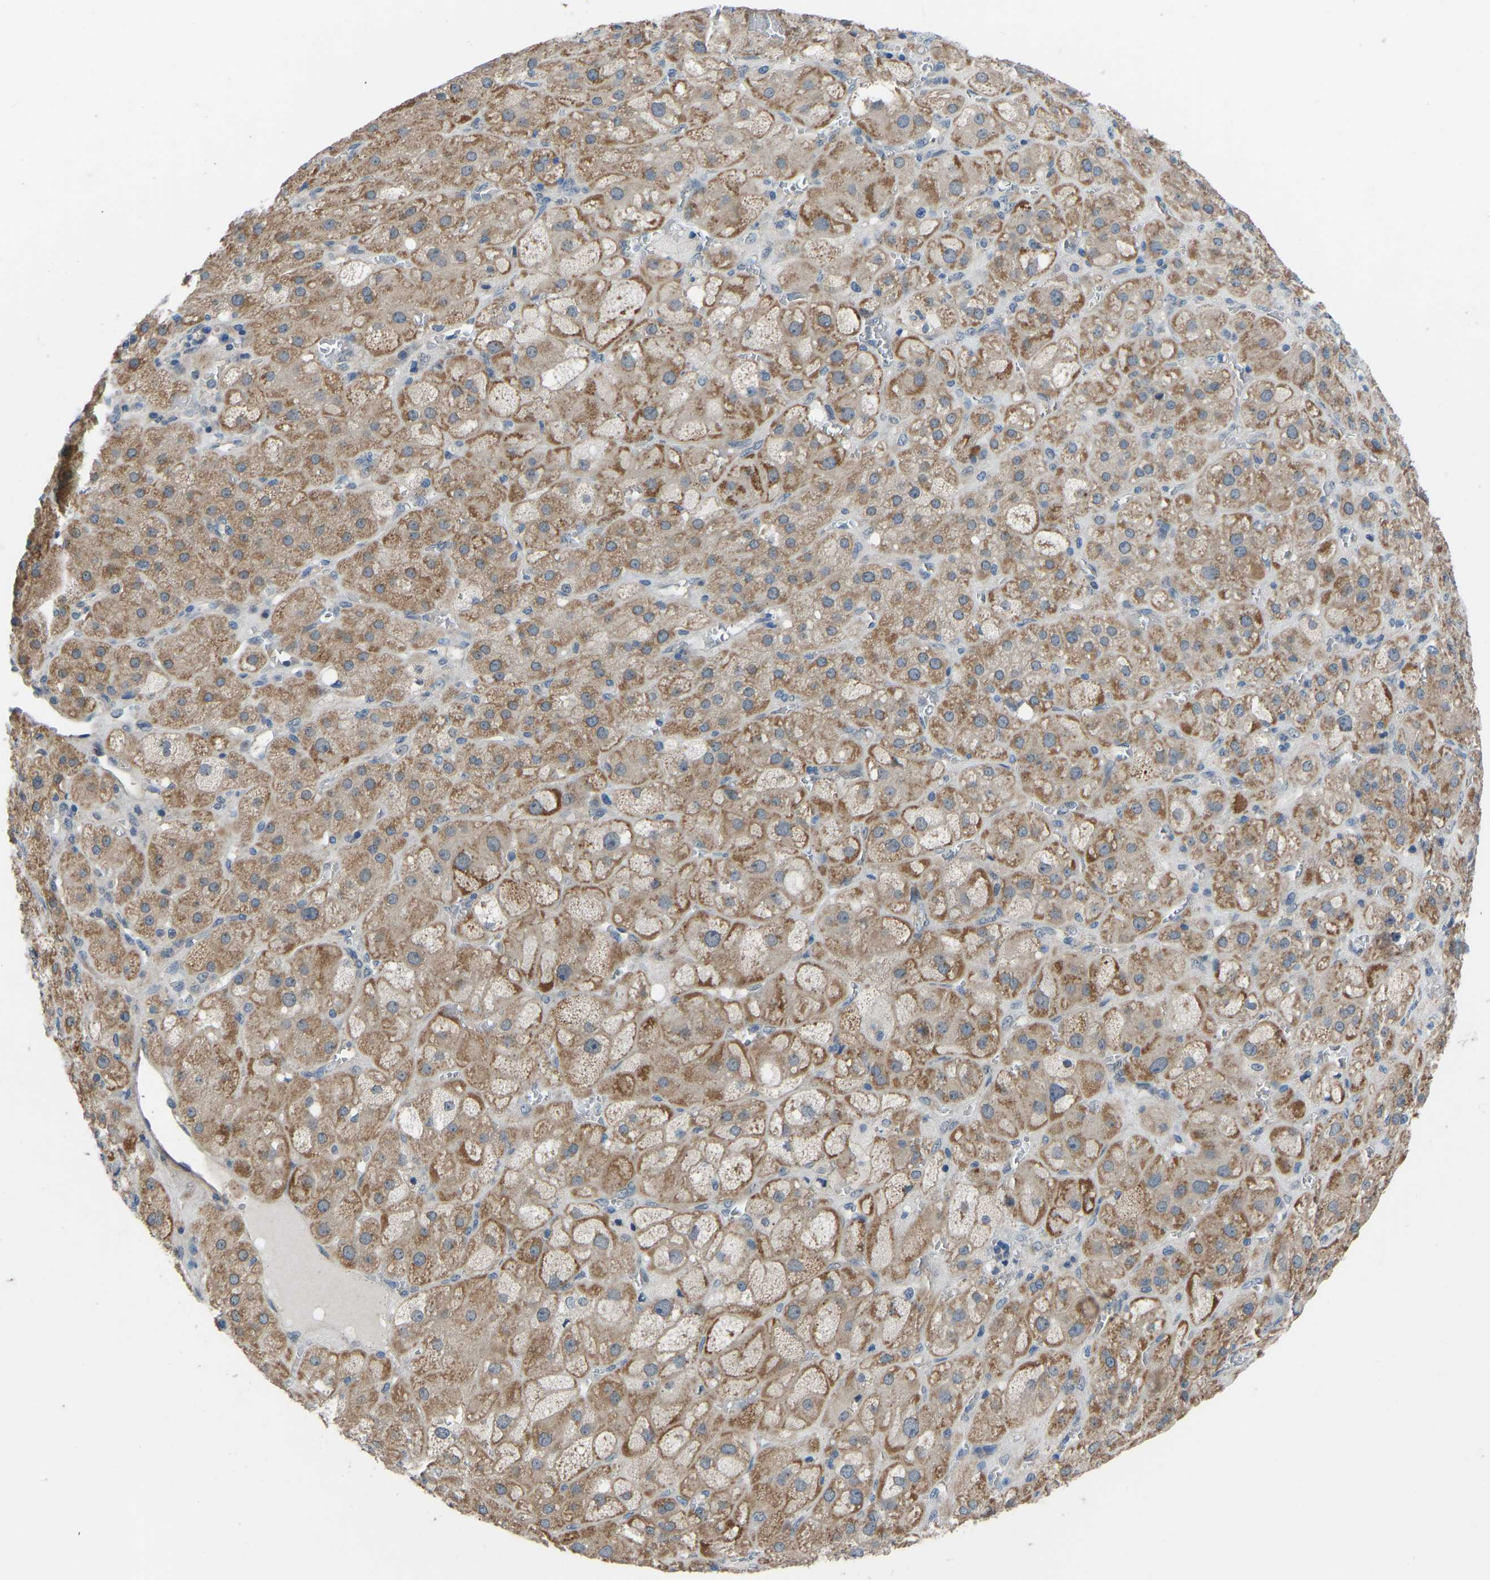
{"staining": {"intensity": "moderate", "quantity": ">75%", "location": "cytoplasmic/membranous"}, "tissue": "adrenal gland", "cell_type": "Glandular cells", "image_type": "normal", "snomed": [{"axis": "morphology", "description": "Normal tissue, NOS"}, {"axis": "topography", "description": "Adrenal gland"}], "caption": "Immunohistochemistry (IHC) (DAB (3,3'-diaminobenzidine)) staining of unremarkable human adrenal gland reveals moderate cytoplasmic/membranous protein expression in about >75% of glandular cells.", "gene": "CDK2AP1", "patient": {"sex": "female", "age": 47}}